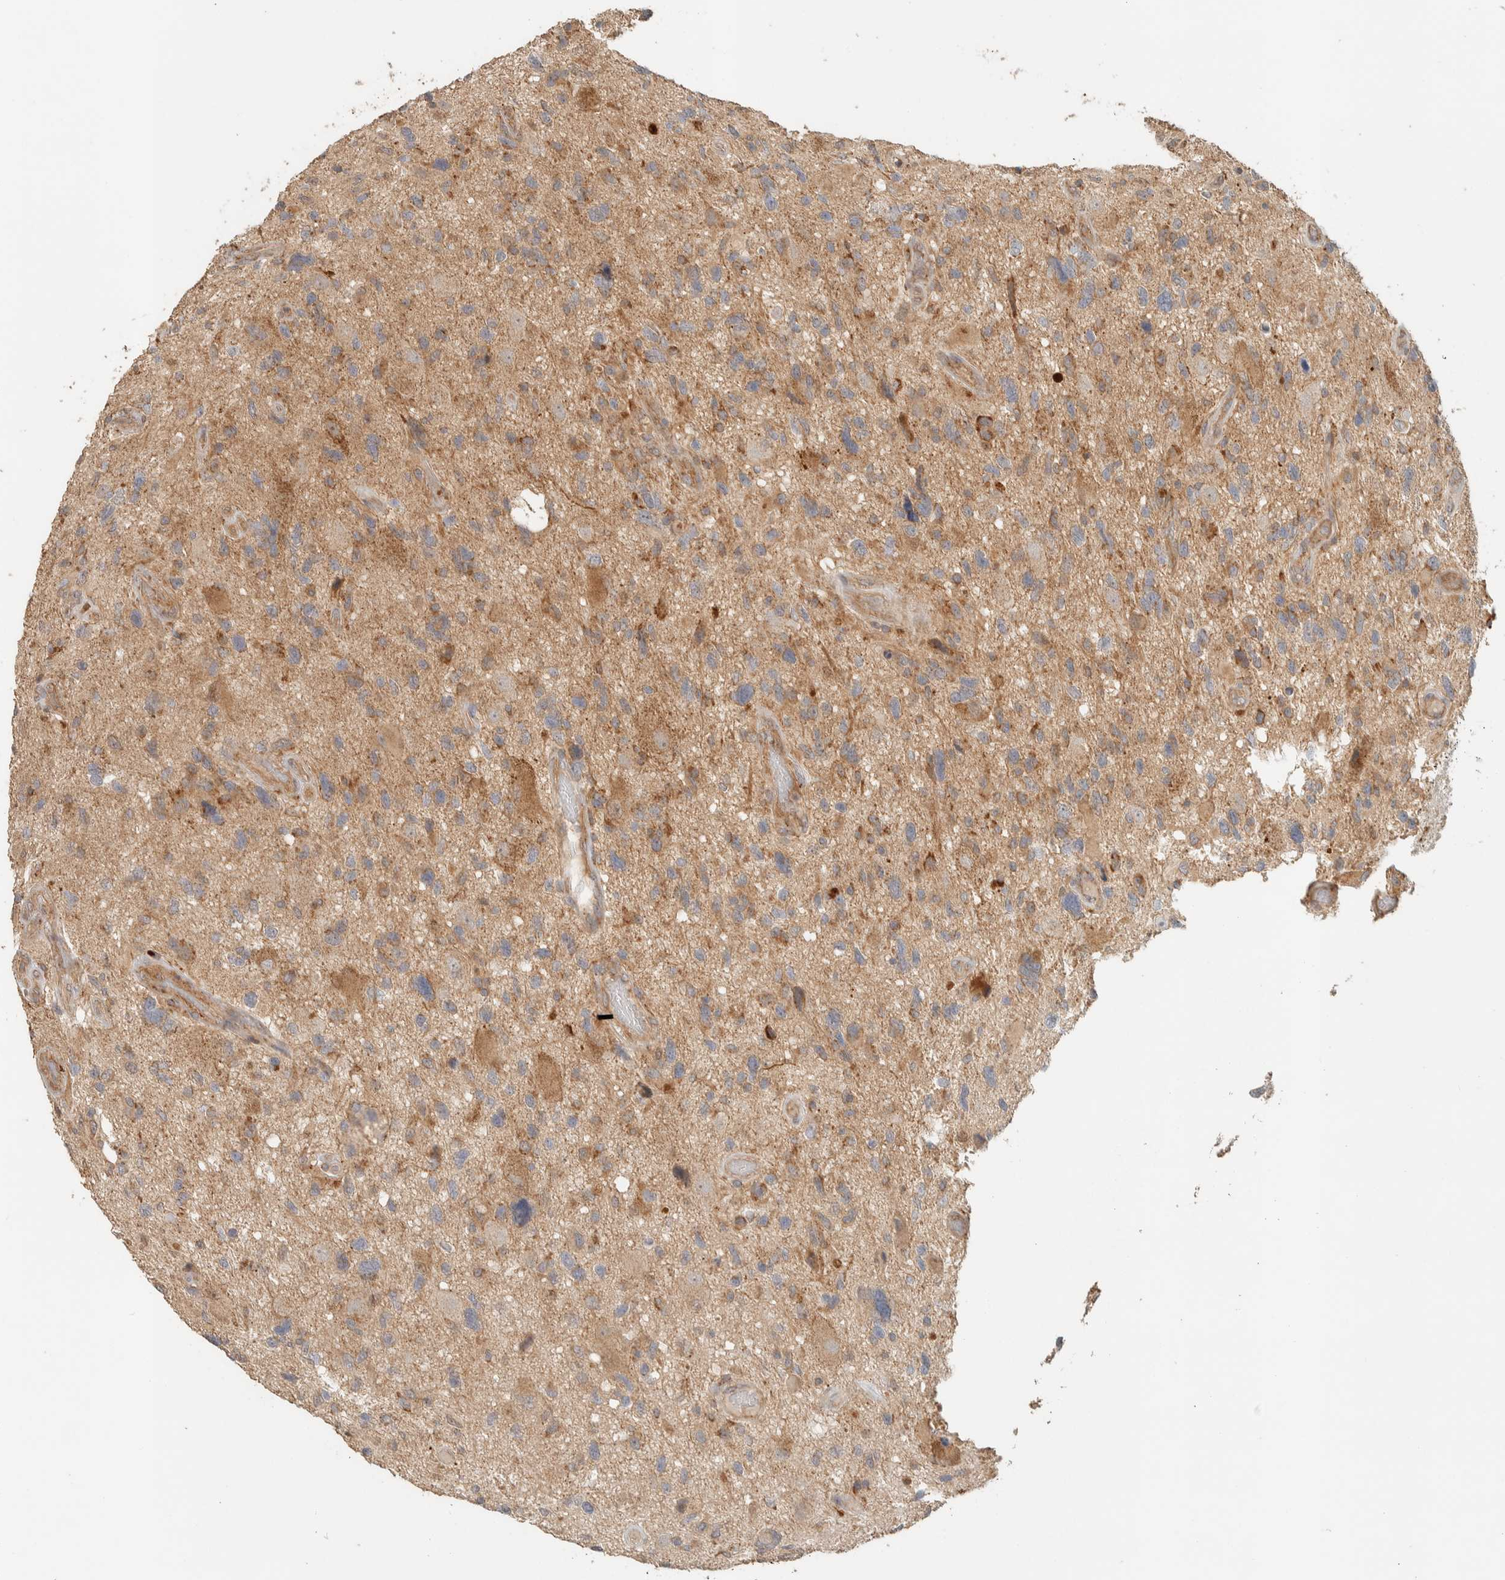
{"staining": {"intensity": "moderate", "quantity": ">75%", "location": "cytoplasmic/membranous"}, "tissue": "glioma", "cell_type": "Tumor cells", "image_type": "cancer", "snomed": [{"axis": "morphology", "description": "Glioma, malignant, High grade"}, {"axis": "topography", "description": "Brain"}], "caption": "Human glioma stained with a brown dye demonstrates moderate cytoplasmic/membranous positive staining in approximately >75% of tumor cells.", "gene": "PDE7B", "patient": {"sex": "male", "age": 33}}